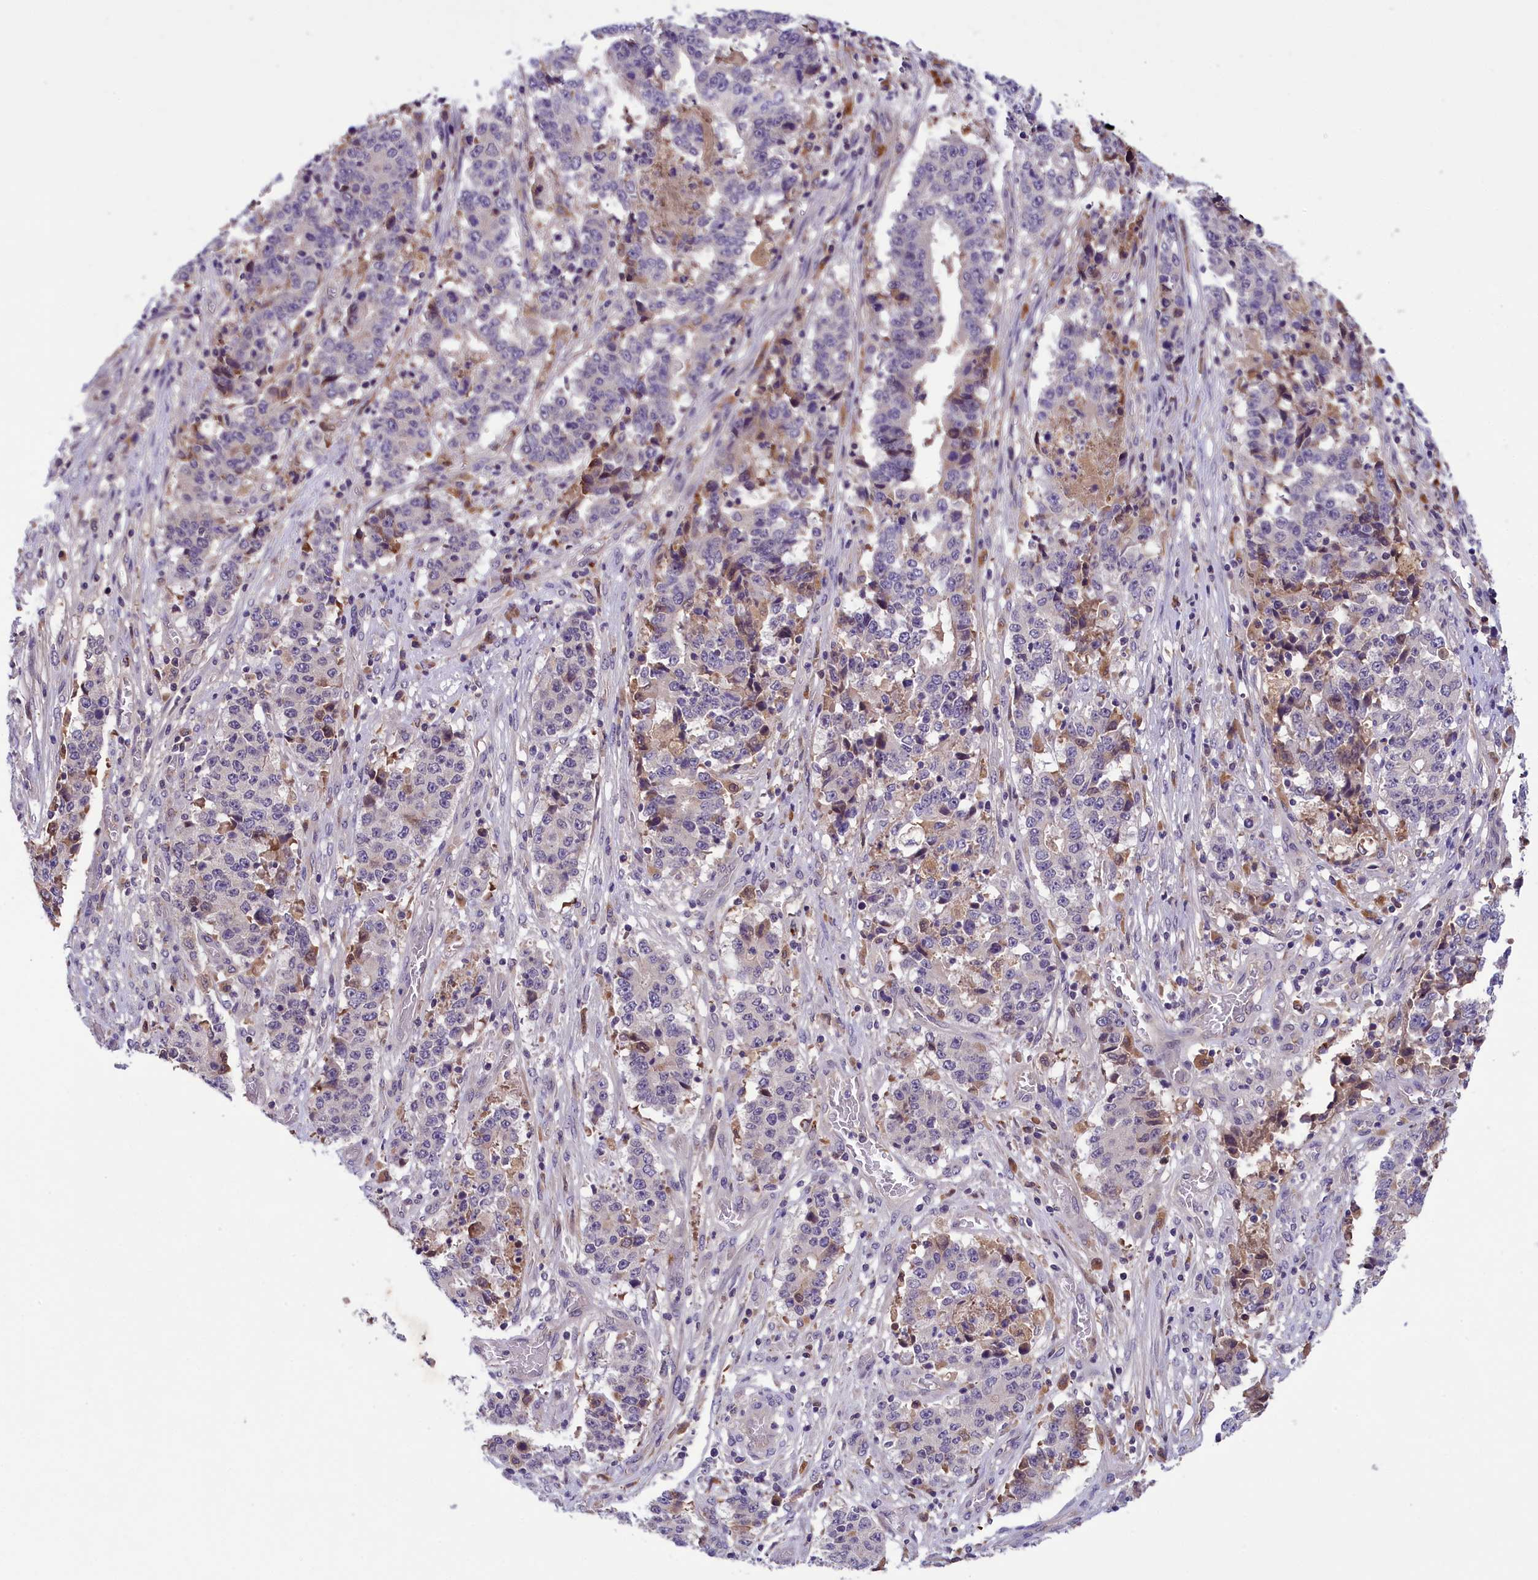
{"staining": {"intensity": "negative", "quantity": "none", "location": "none"}, "tissue": "stomach cancer", "cell_type": "Tumor cells", "image_type": "cancer", "snomed": [{"axis": "morphology", "description": "Adenocarcinoma, NOS"}, {"axis": "topography", "description": "Stomach"}], "caption": "A high-resolution photomicrograph shows immunohistochemistry staining of stomach cancer (adenocarcinoma), which demonstrates no significant positivity in tumor cells.", "gene": "STYX", "patient": {"sex": "male", "age": 59}}